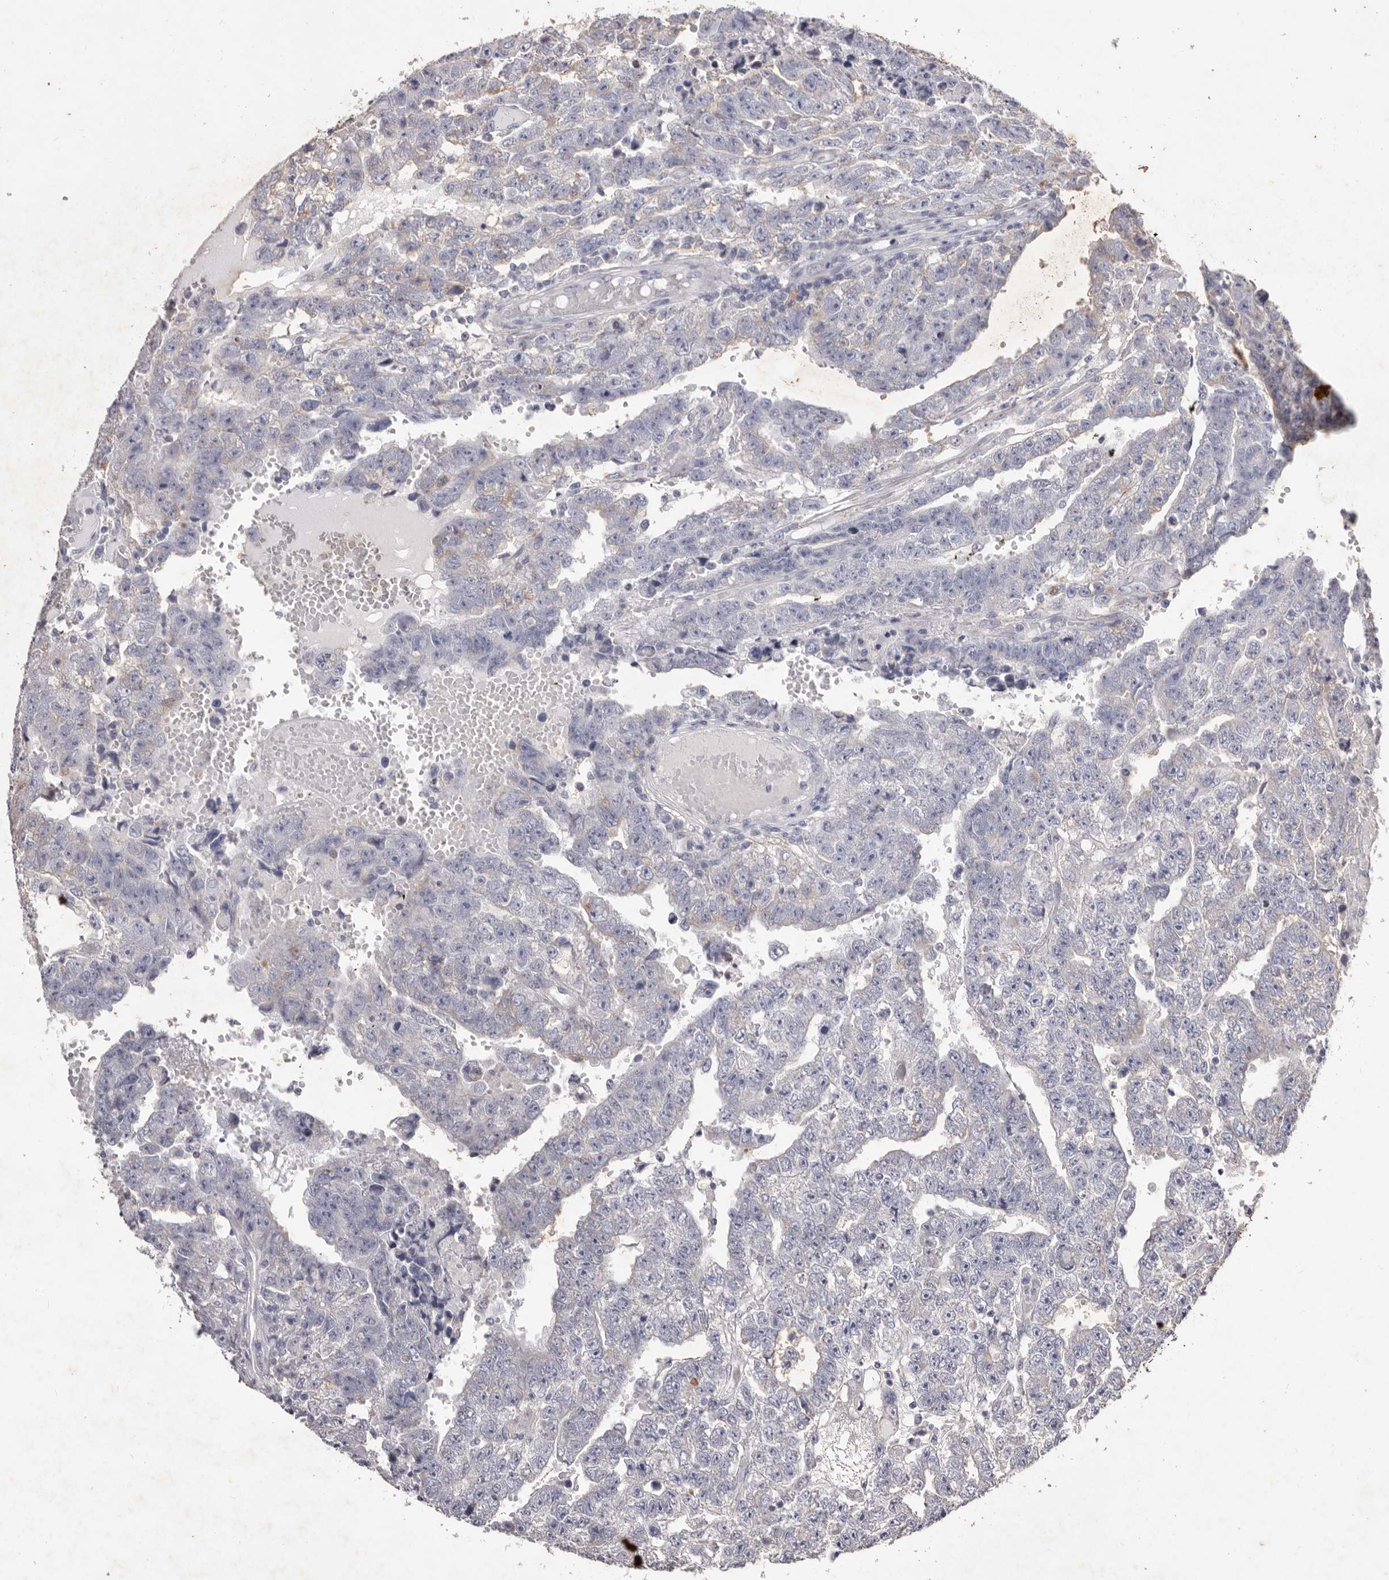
{"staining": {"intensity": "negative", "quantity": "none", "location": "none"}, "tissue": "testis cancer", "cell_type": "Tumor cells", "image_type": "cancer", "snomed": [{"axis": "morphology", "description": "Carcinoma, Embryonal, NOS"}, {"axis": "topography", "description": "Testis"}], "caption": "Tumor cells are negative for brown protein staining in testis embryonal carcinoma.", "gene": "CXCL14", "patient": {"sex": "male", "age": 25}}